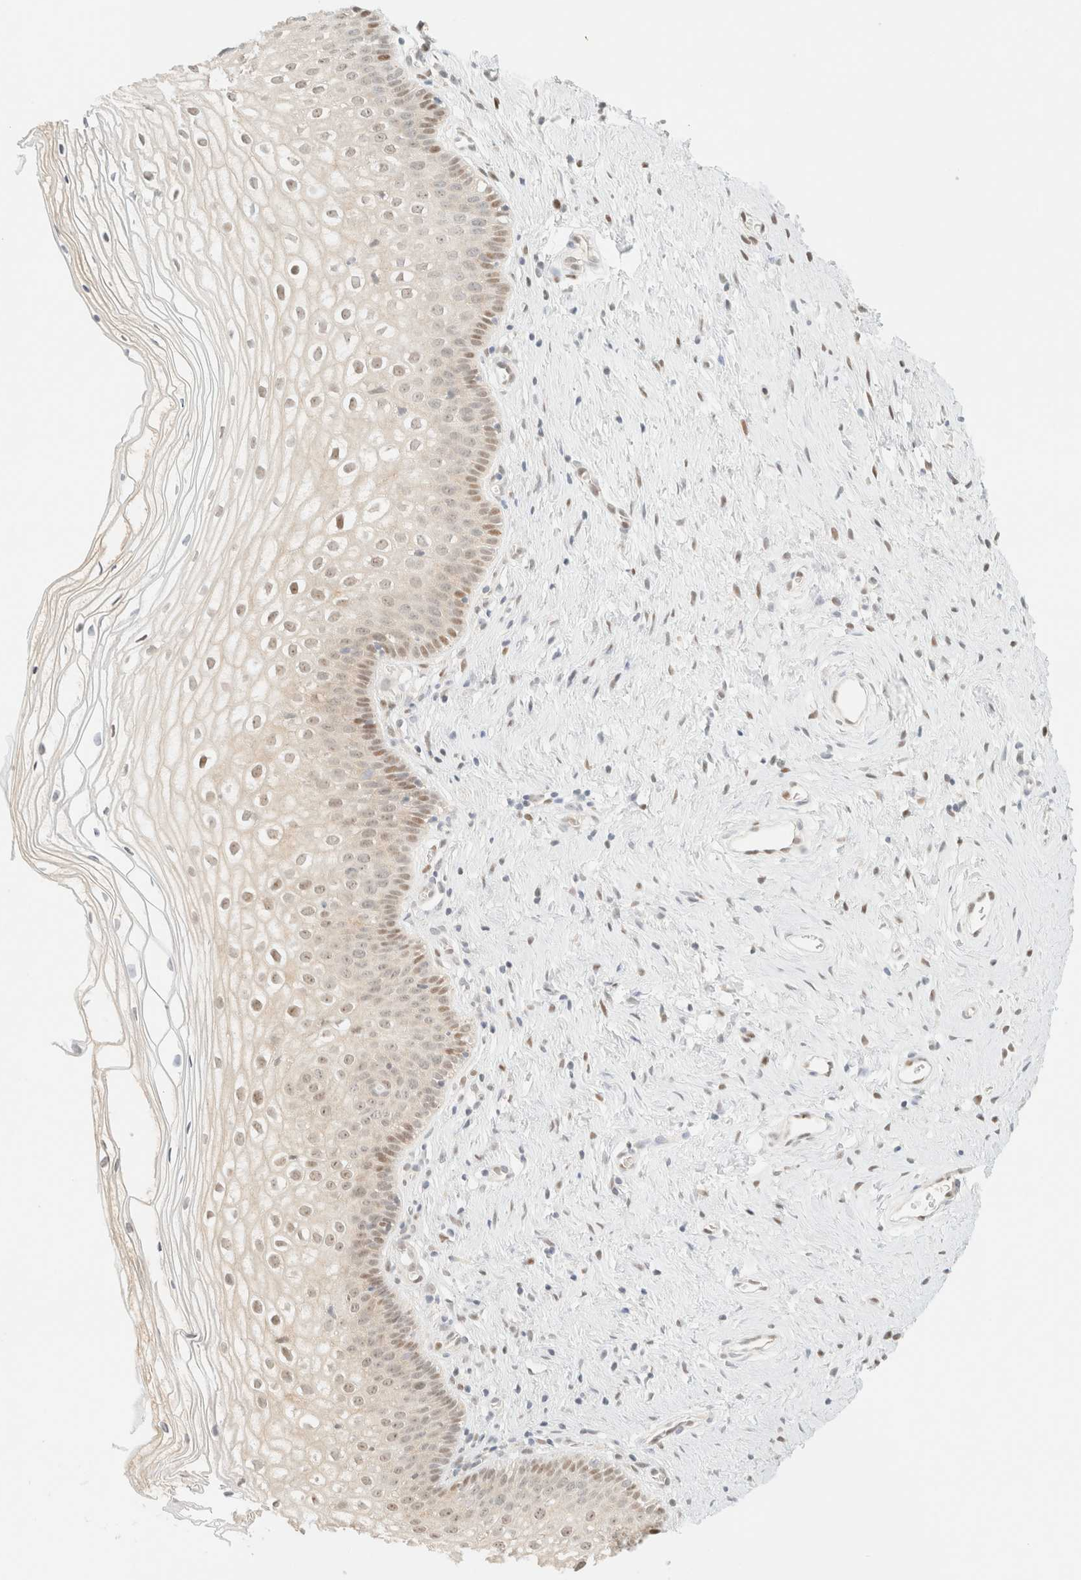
{"staining": {"intensity": "moderate", "quantity": "<25%", "location": "nuclear"}, "tissue": "cervix", "cell_type": "Squamous epithelial cells", "image_type": "normal", "snomed": [{"axis": "morphology", "description": "Normal tissue, NOS"}, {"axis": "topography", "description": "Cervix"}], "caption": "Cervix stained with DAB immunohistochemistry (IHC) reveals low levels of moderate nuclear staining in approximately <25% of squamous epithelial cells.", "gene": "TSR1", "patient": {"sex": "female", "age": 27}}